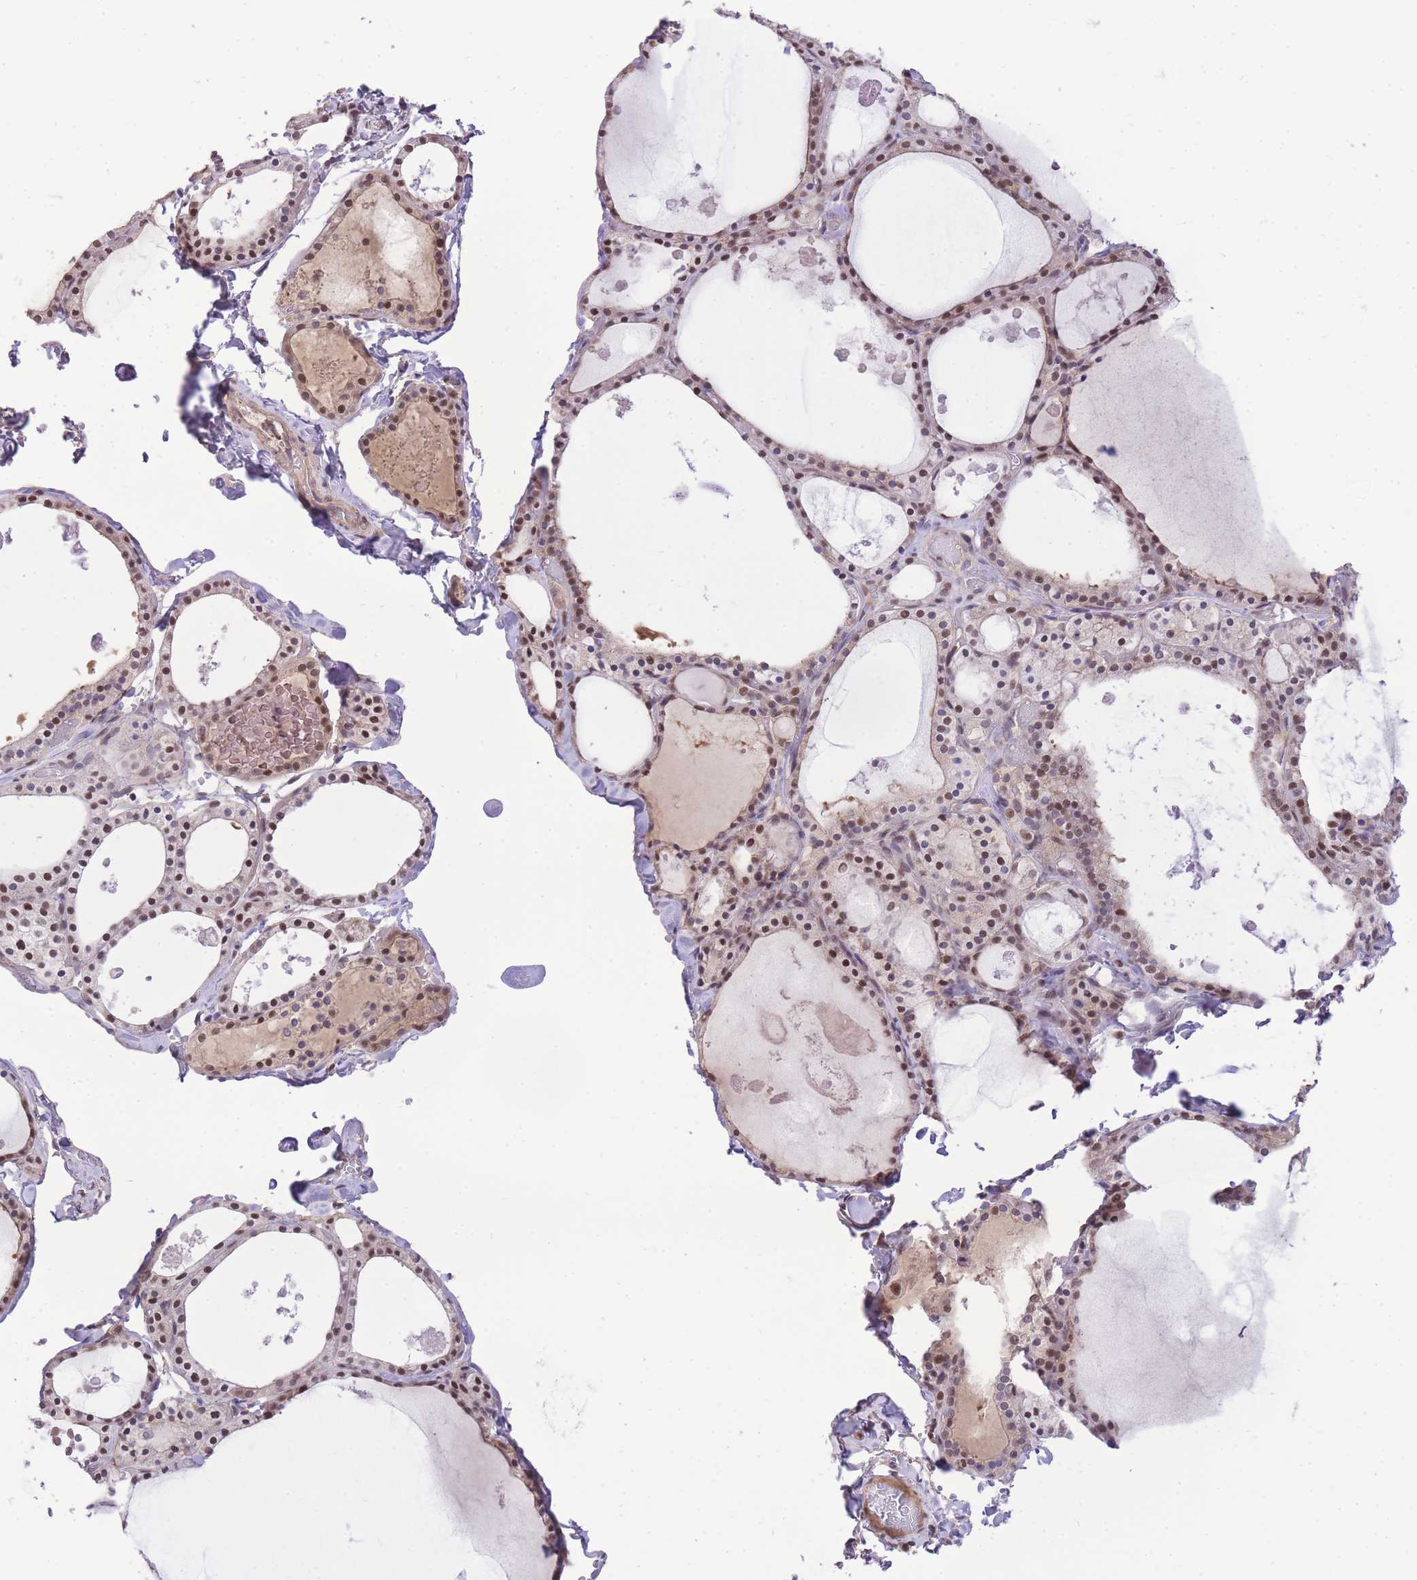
{"staining": {"intensity": "strong", "quantity": ">75%", "location": "nuclear"}, "tissue": "thyroid gland", "cell_type": "Glandular cells", "image_type": "normal", "snomed": [{"axis": "morphology", "description": "Normal tissue, NOS"}, {"axis": "topography", "description": "Thyroid gland"}], "caption": "Unremarkable thyroid gland reveals strong nuclear staining in approximately >75% of glandular cells, visualized by immunohistochemistry.", "gene": "UBXN7", "patient": {"sex": "male", "age": 56}}